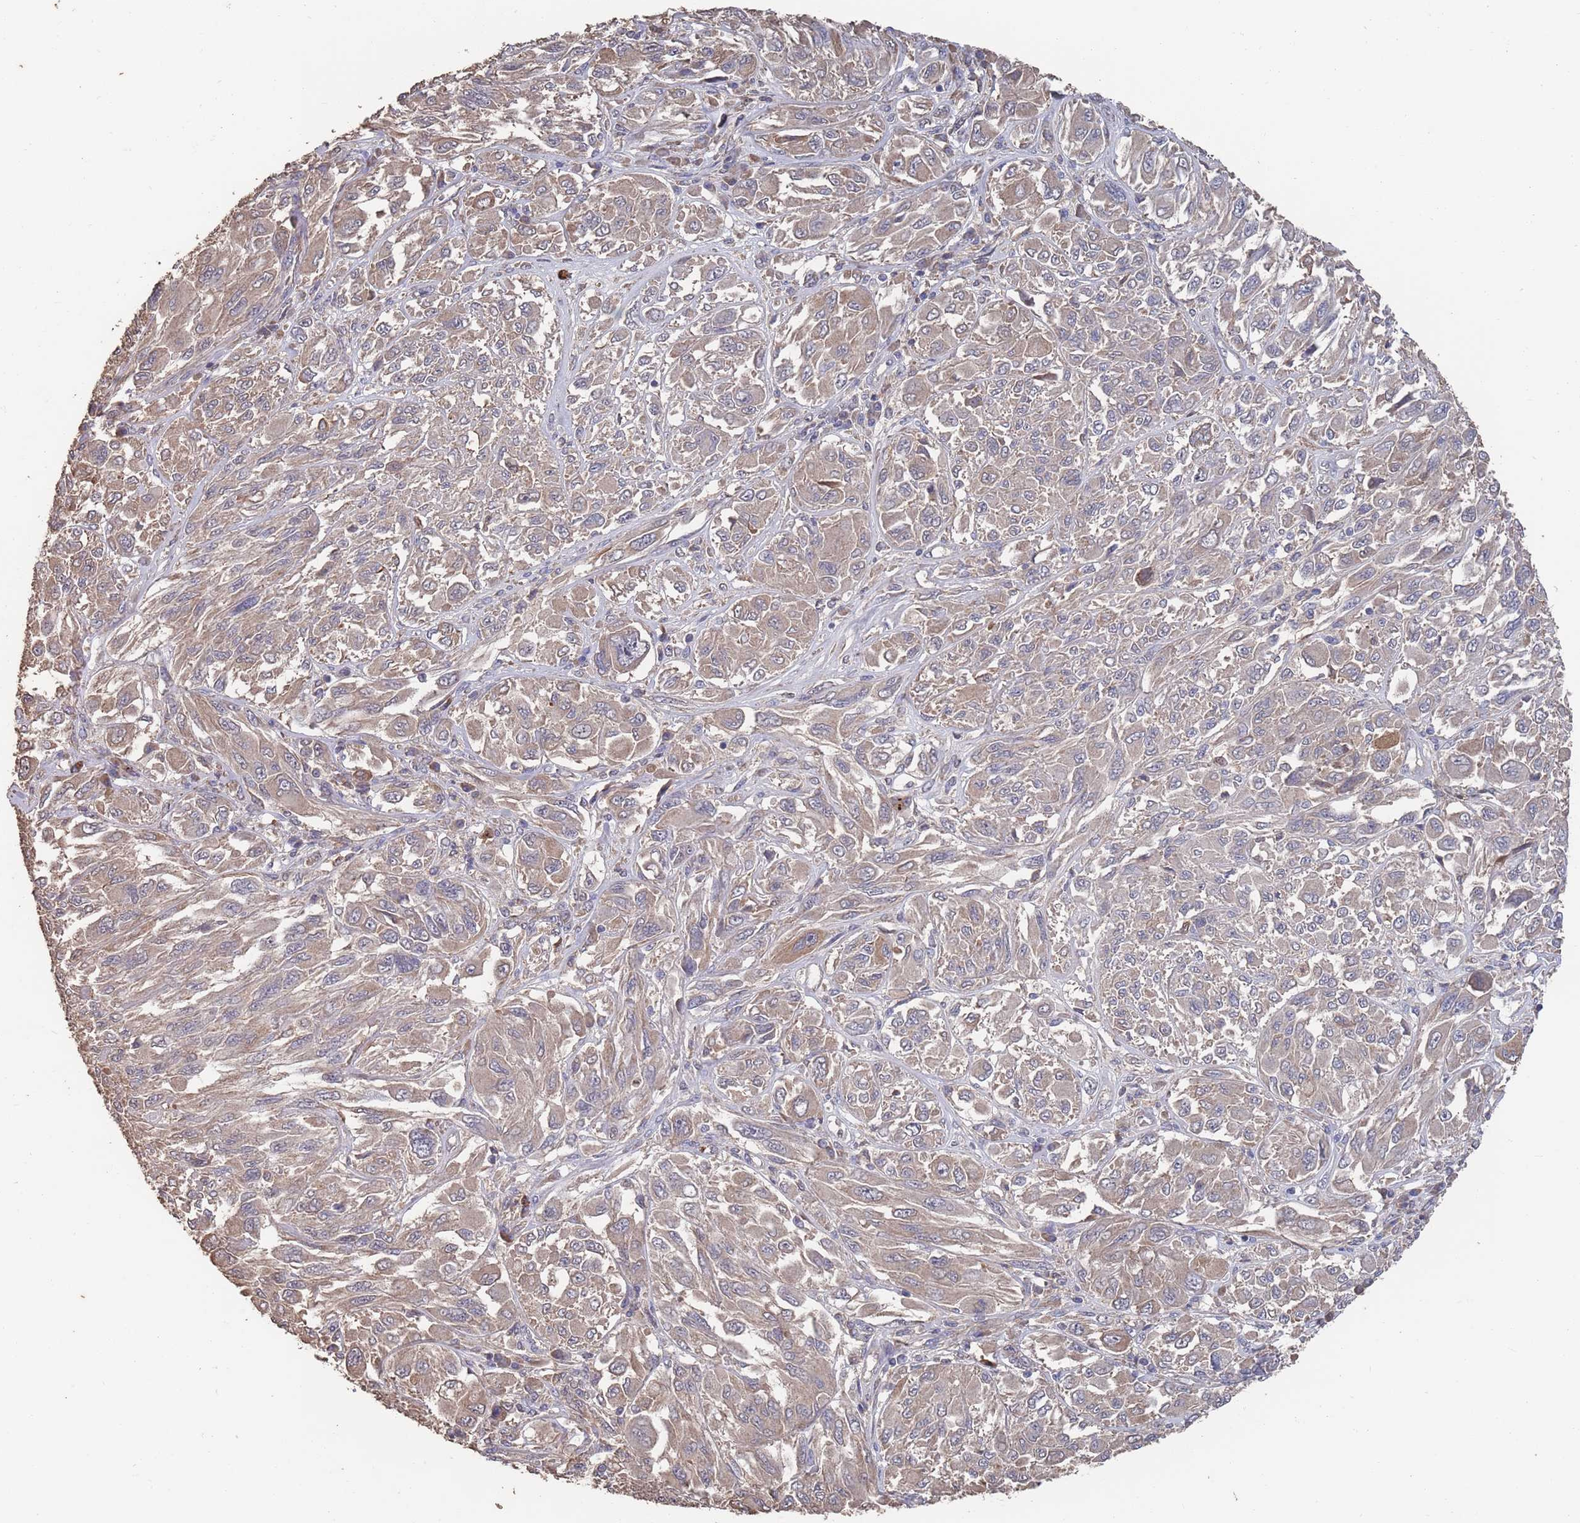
{"staining": {"intensity": "weak", "quantity": ">75%", "location": "cytoplasmic/membranous"}, "tissue": "melanoma", "cell_type": "Tumor cells", "image_type": "cancer", "snomed": [{"axis": "morphology", "description": "Malignant melanoma, NOS"}, {"axis": "topography", "description": "Skin"}], "caption": "Human malignant melanoma stained with a protein marker exhibits weak staining in tumor cells.", "gene": "BTBD18", "patient": {"sex": "female", "age": 91}}